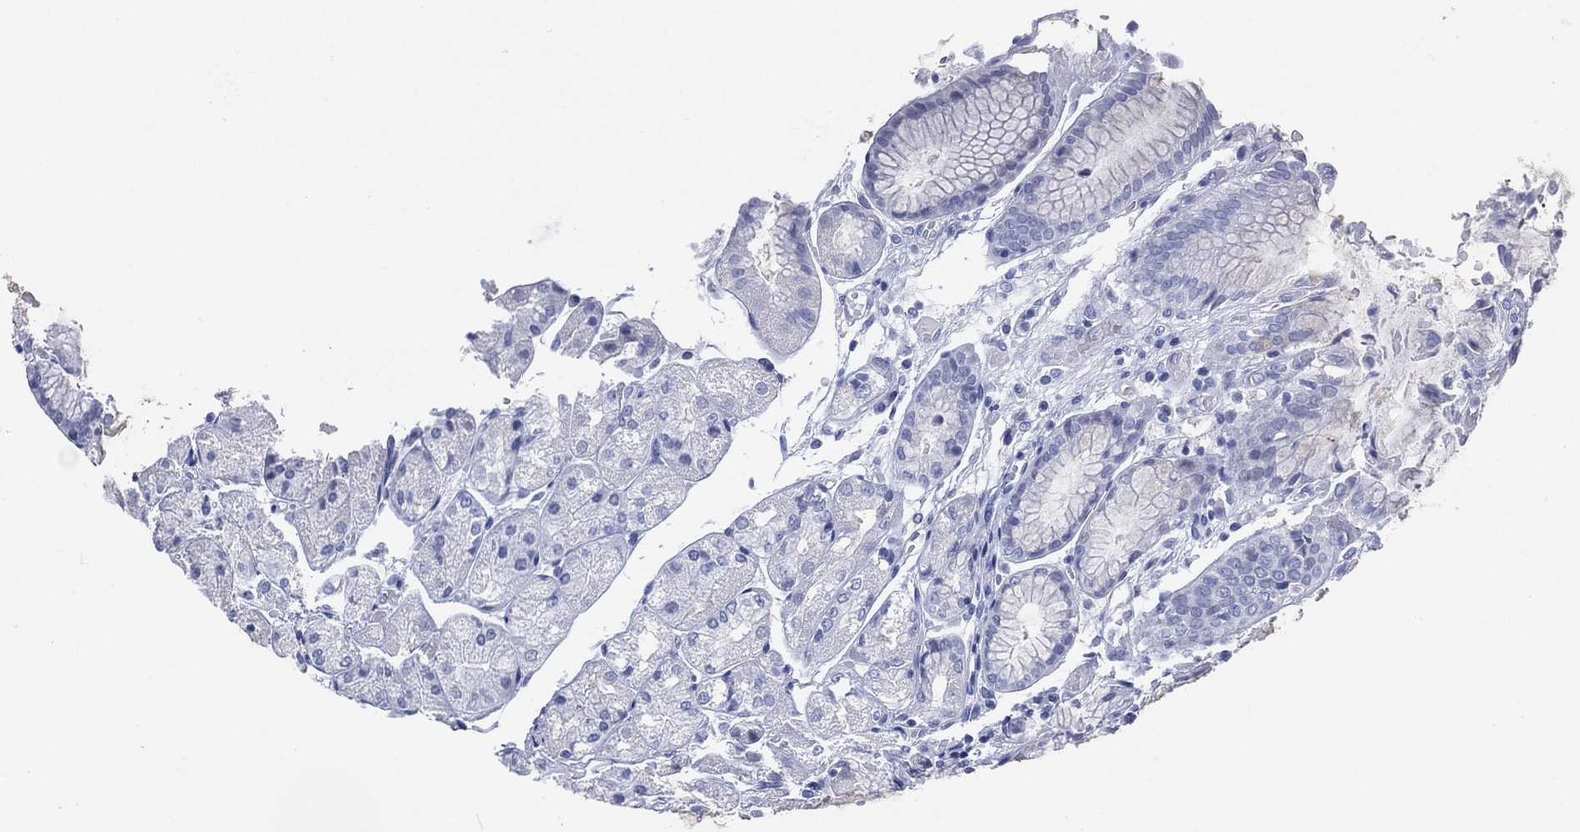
{"staining": {"intensity": "negative", "quantity": "none", "location": "none"}, "tissue": "stomach", "cell_type": "Glandular cells", "image_type": "normal", "snomed": [{"axis": "morphology", "description": "Normal tissue, NOS"}, {"axis": "topography", "description": "Stomach, upper"}], "caption": "Histopathology image shows no protein staining in glandular cells of normal stomach.", "gene": "TMEM247", "patient": {"sex": "male", "age": 72}}